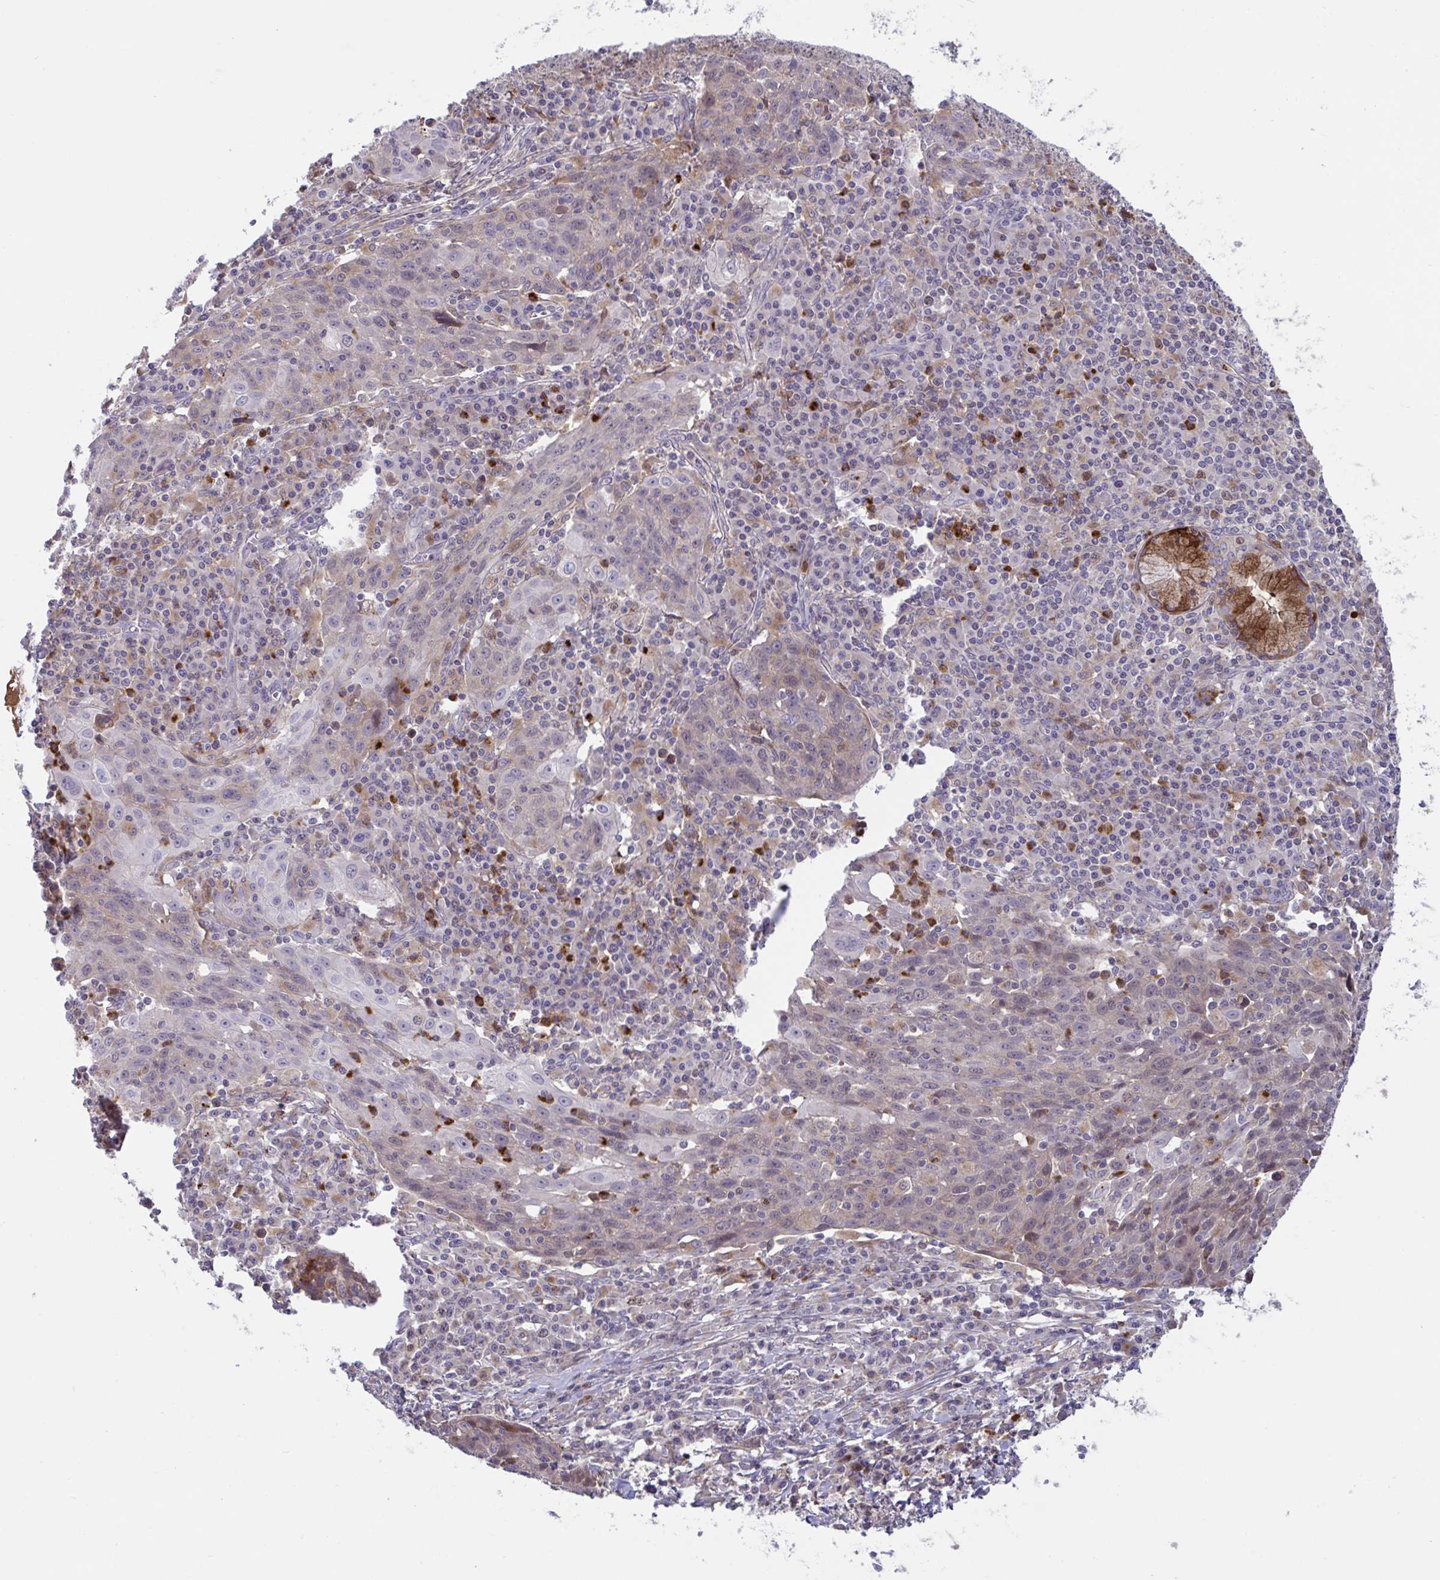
{"staining": {"intensity": "weak", "quantity": "25%-75%", "location": "cytoplasmic/membranous"}, "tissue": "lung cancer", "cell_type": "Tumor cells", "image_type": "cancer", "snomed": [{"axis": "morphology", "description": "Squamous cell carcinoma, NOS"}, {"axis": "morphology", "description": "Squamous cell carcinoma, metastatic, NOS"}, {"axis": "topography", "description": "Bronchus"}, {"axis": "topography", "description": "Lung"}], "caption": "Lung cancer (squamous cell carcinoma) stained for a protein (brown) reveals weak cytoplasmic/membranous positive positivity in approximately 25%-75% of tumor cells.", "gene": "IL1R1", "patient": {"sex": "male", "age": 62}}